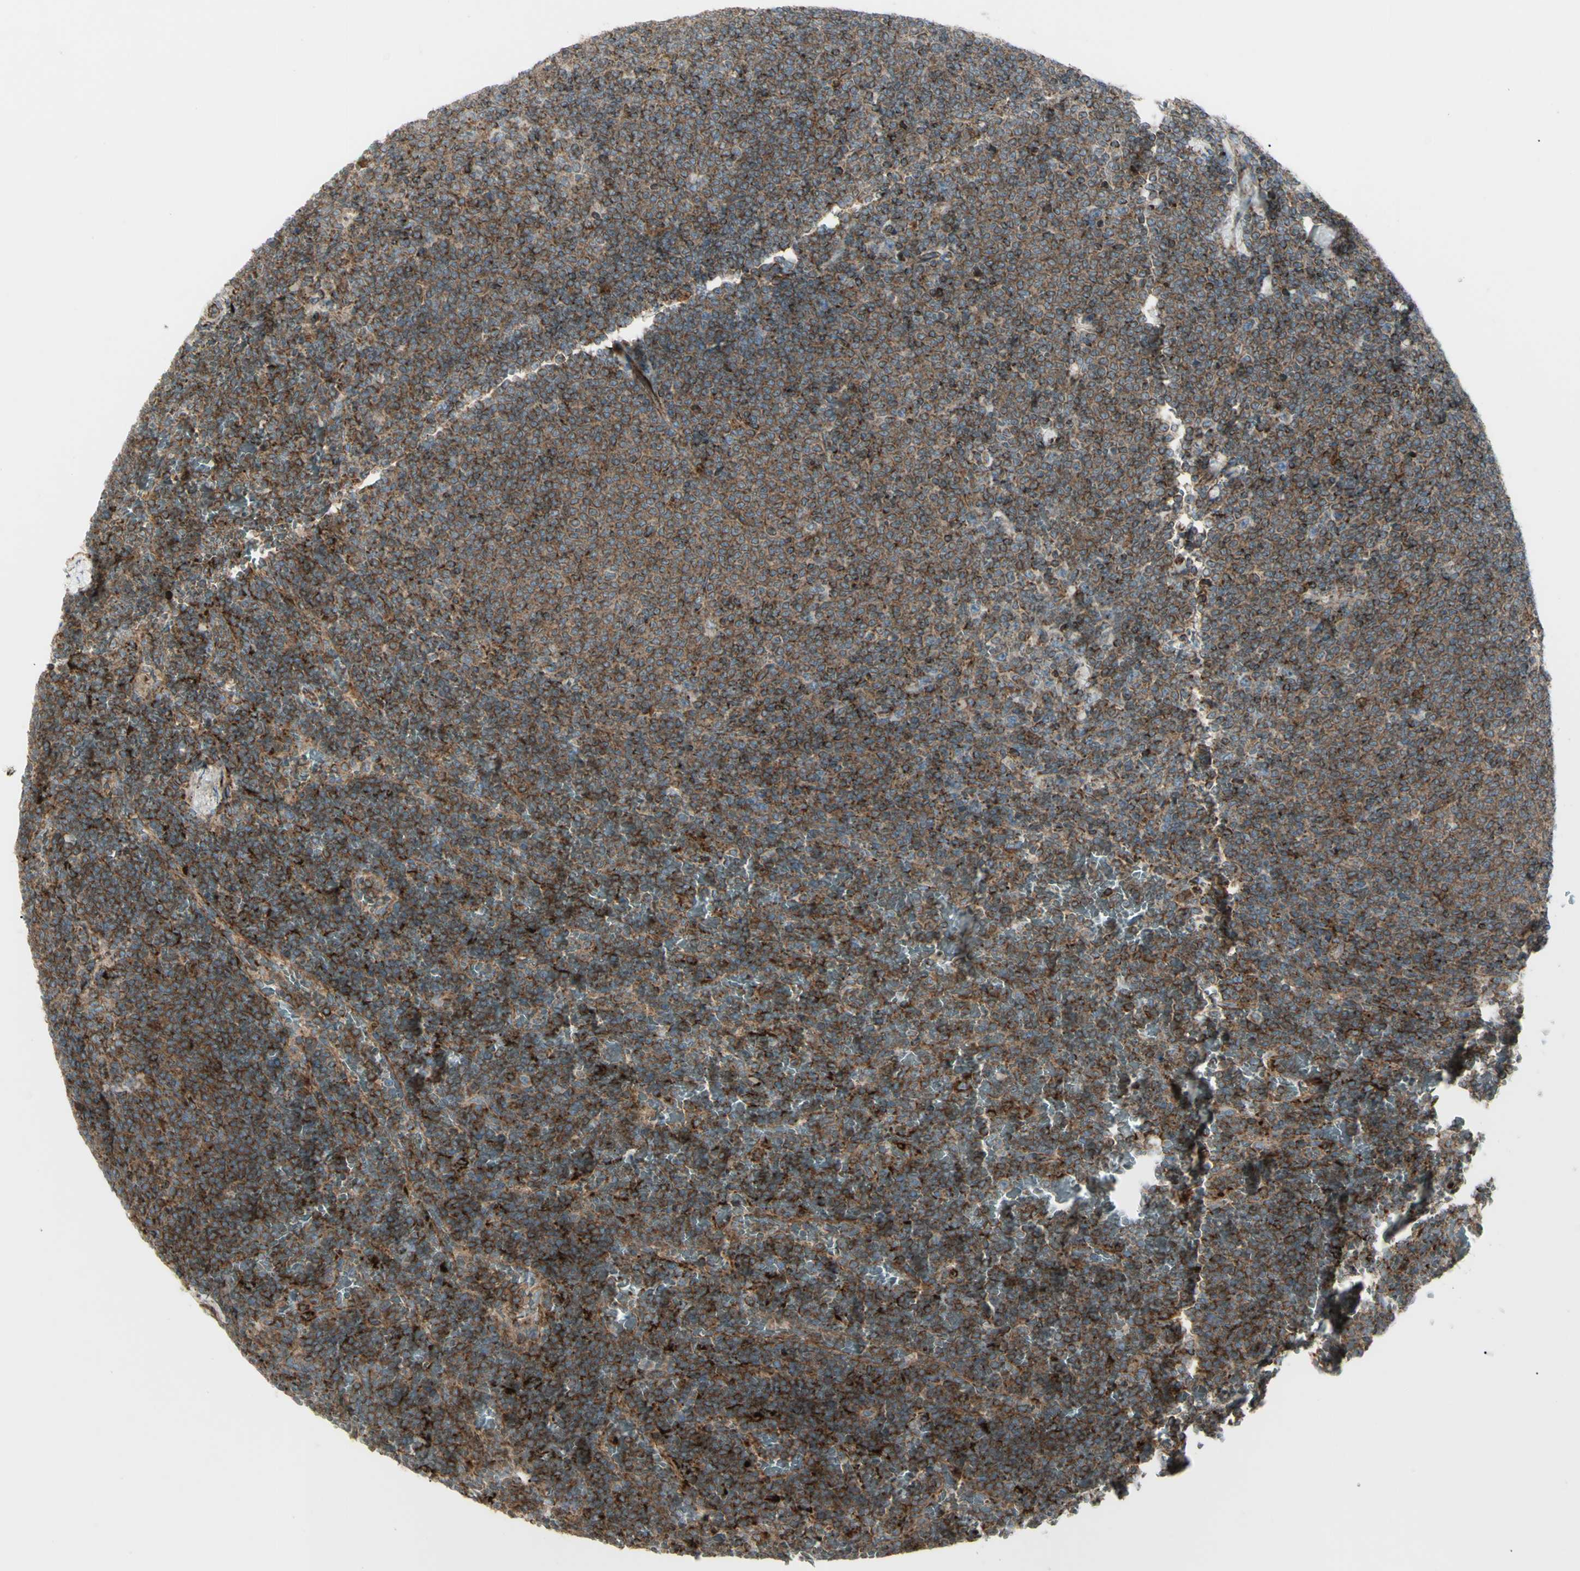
{"staining": {"intensity": "strong", "quantity": "25%-75%", "location": "cytoplasmic/membranous"}, "tissue": "lymphoma", "cell_type": "Tumor cells", "image_type": "cancer", "snomed": [{"axis": "morphology", "description": "Malignant lymphoma, non-Hodgkin's type, Low grade"}, {"axis": "topography", "description": "Spleen"}], "caption": "Immunohistochemical staining of human lymphoma displays high levels of strong cytoplasmic/membranous protein staining in about 25%-75% of tumor cells.", "gene": "CYB5R1", "patient": {"sex": "female", "age": 77}}